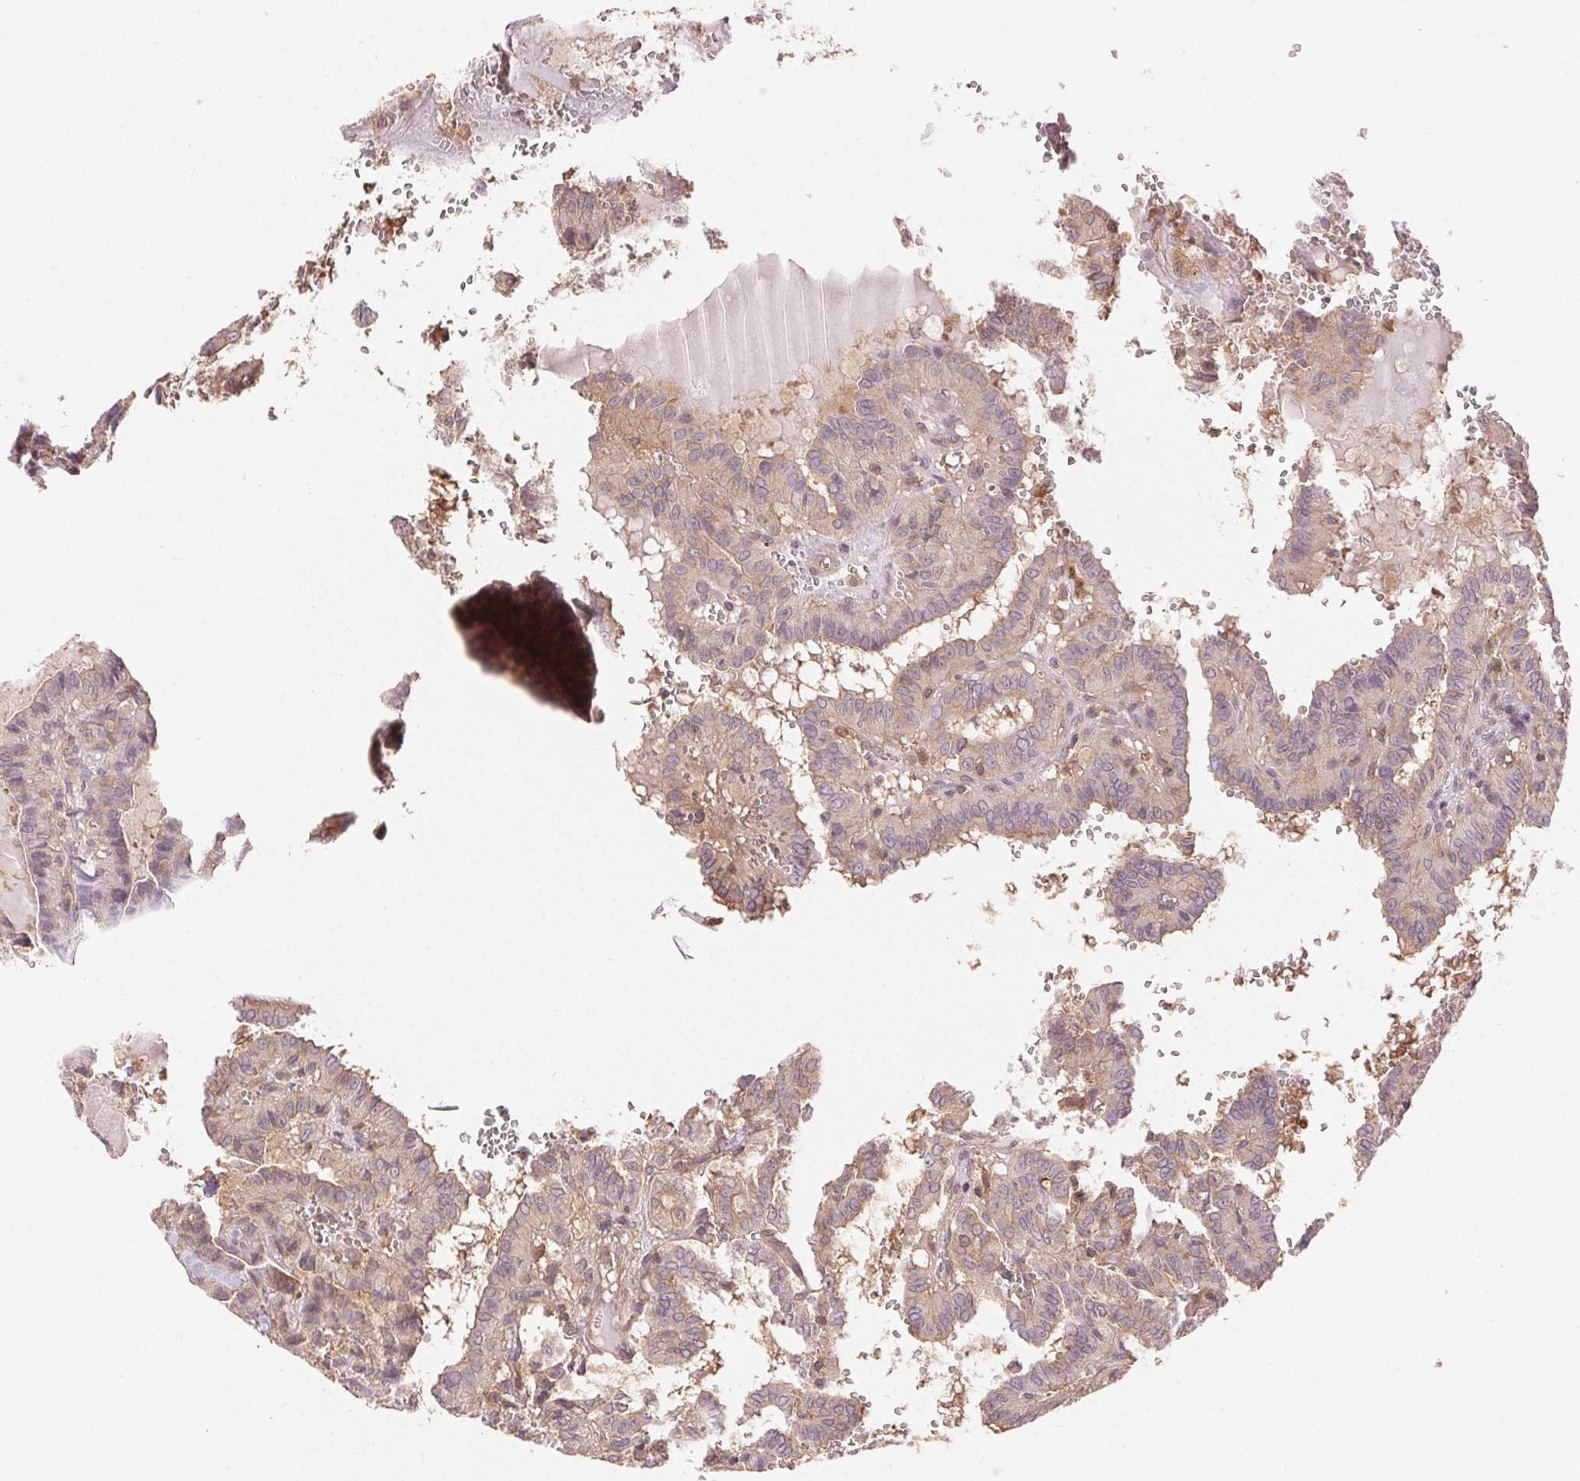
{"staining": {"intensity": "weak", "quantity": "<25%", "location": "cytoplasmic/membranous"}, "tissue": "thyroid cancer", "cell_type": "Tumor cells", "image_type": "cancer", "snomed": [{"axis": "morphology", "description": "Papillary adenocarcinoma, NOS"}, {"axis": "topography", "description": "Thyroid gland"}], "caption": "The immunohistochemistry (IHC) histopathology image has no significant expression in tumor cells of papillary adenocarcinoma (thyroid) tissue. The staining was performed using DAB (3,3'-diaminobenzidine) to visualize the protein expression in brown, while the nuclei were stained in blue with hematoxylin (Magnification: 20x).", "gene": "GDI2", "patient": {"sex": "female", "age": 21}}